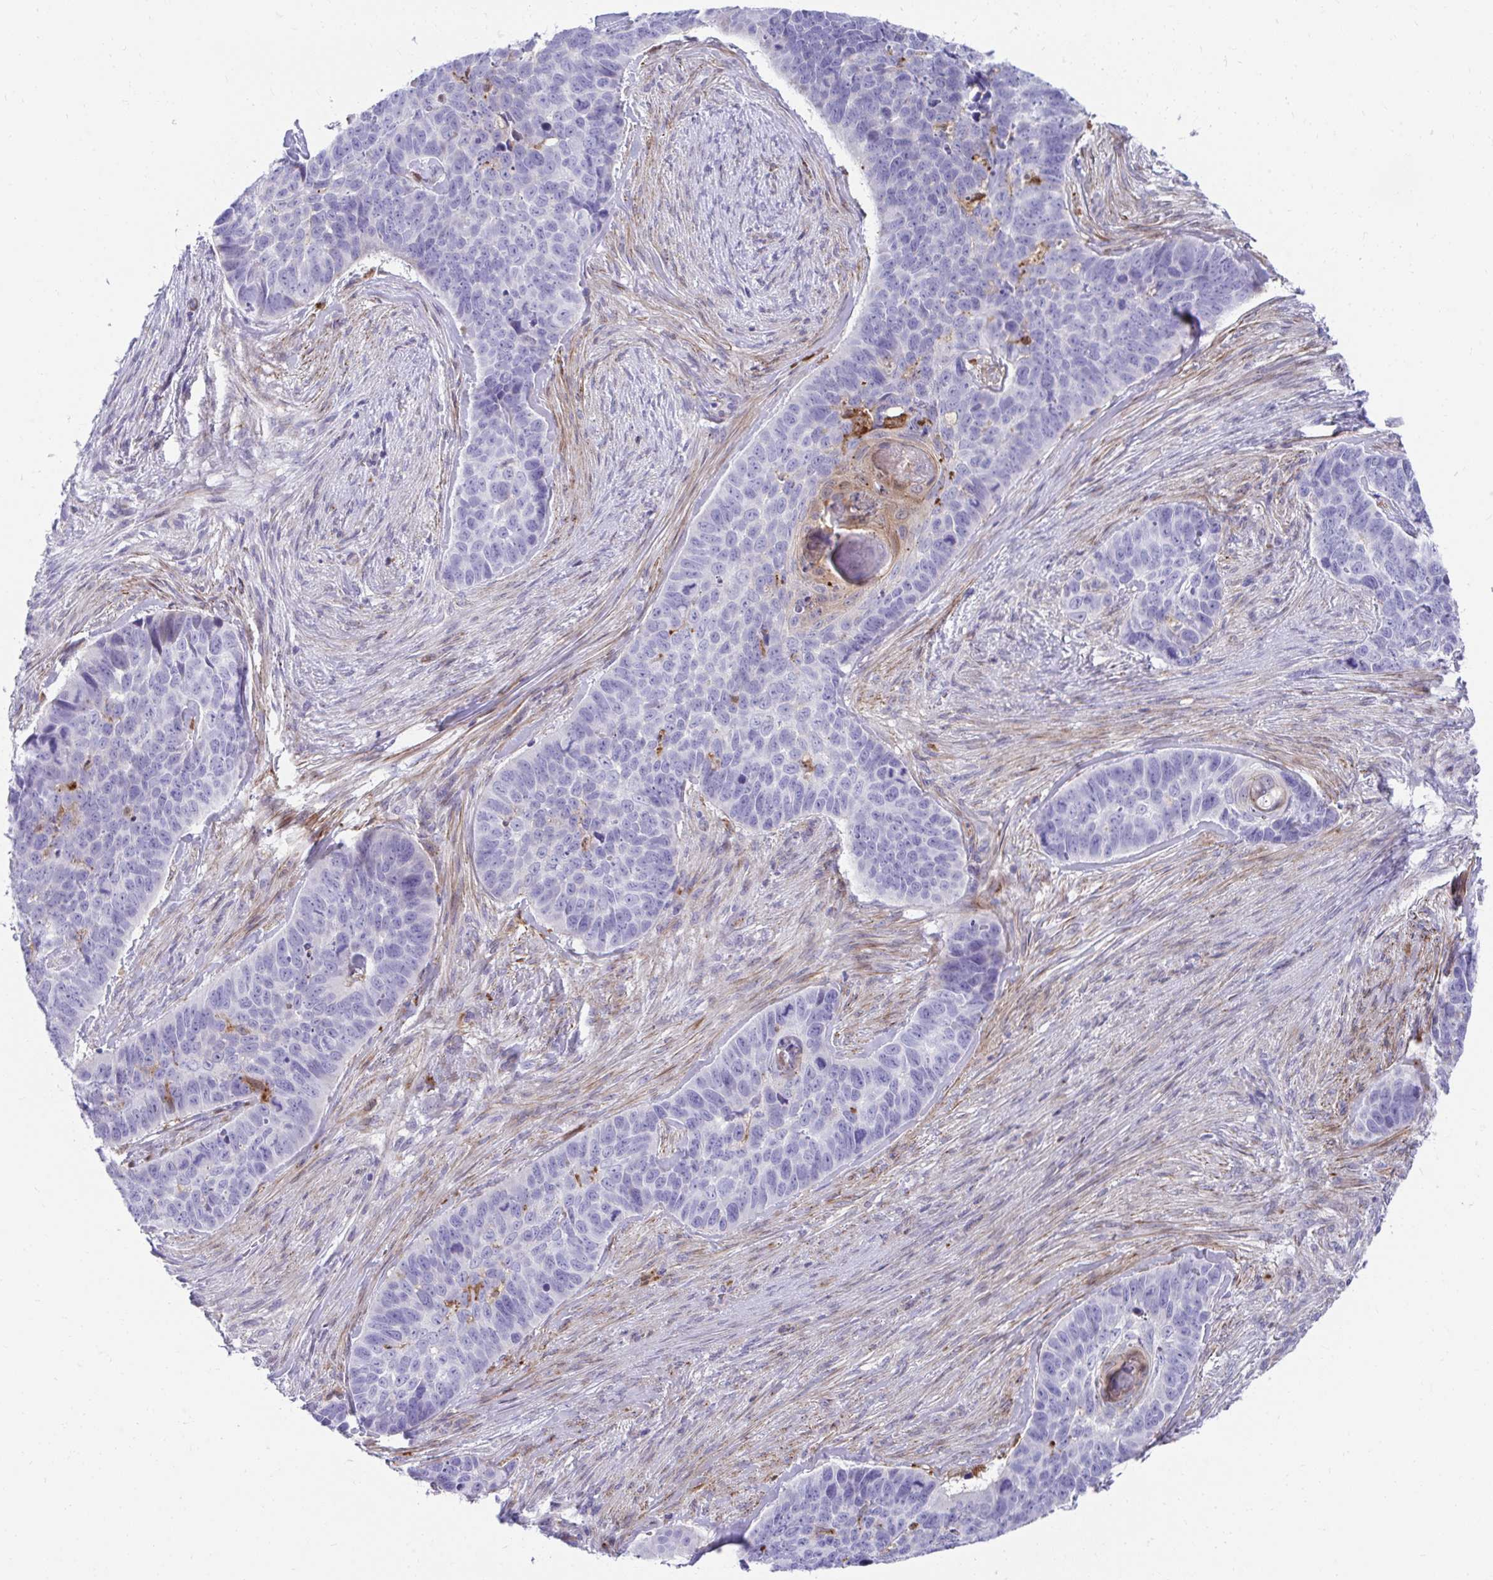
{"staining": {"intensity": "negative", "quantity": "none", "location": "none"}, "tissue": "skin cancer", "cell_type": "Tumor cells", "image_type": "cancer", "snomed": [{"axis": "morphology", "description": "Basal cell carcinoma"}, {"axis": "topography", "description": "Skin"}], "caption": "High magnification brightfield microscopy of skin cancer (basal cell carcinoma) stained with DAB (3,3'-diaminobenzidine) (brown) and counterstained with hematoxylin (blue): tumor cells show no significant staining. (DAB (3,3'-diaminobenzidine) immunohistochemistry, high magnification).", "gene": "CSTB", "patient": {"sex": "female", "age": 82}}